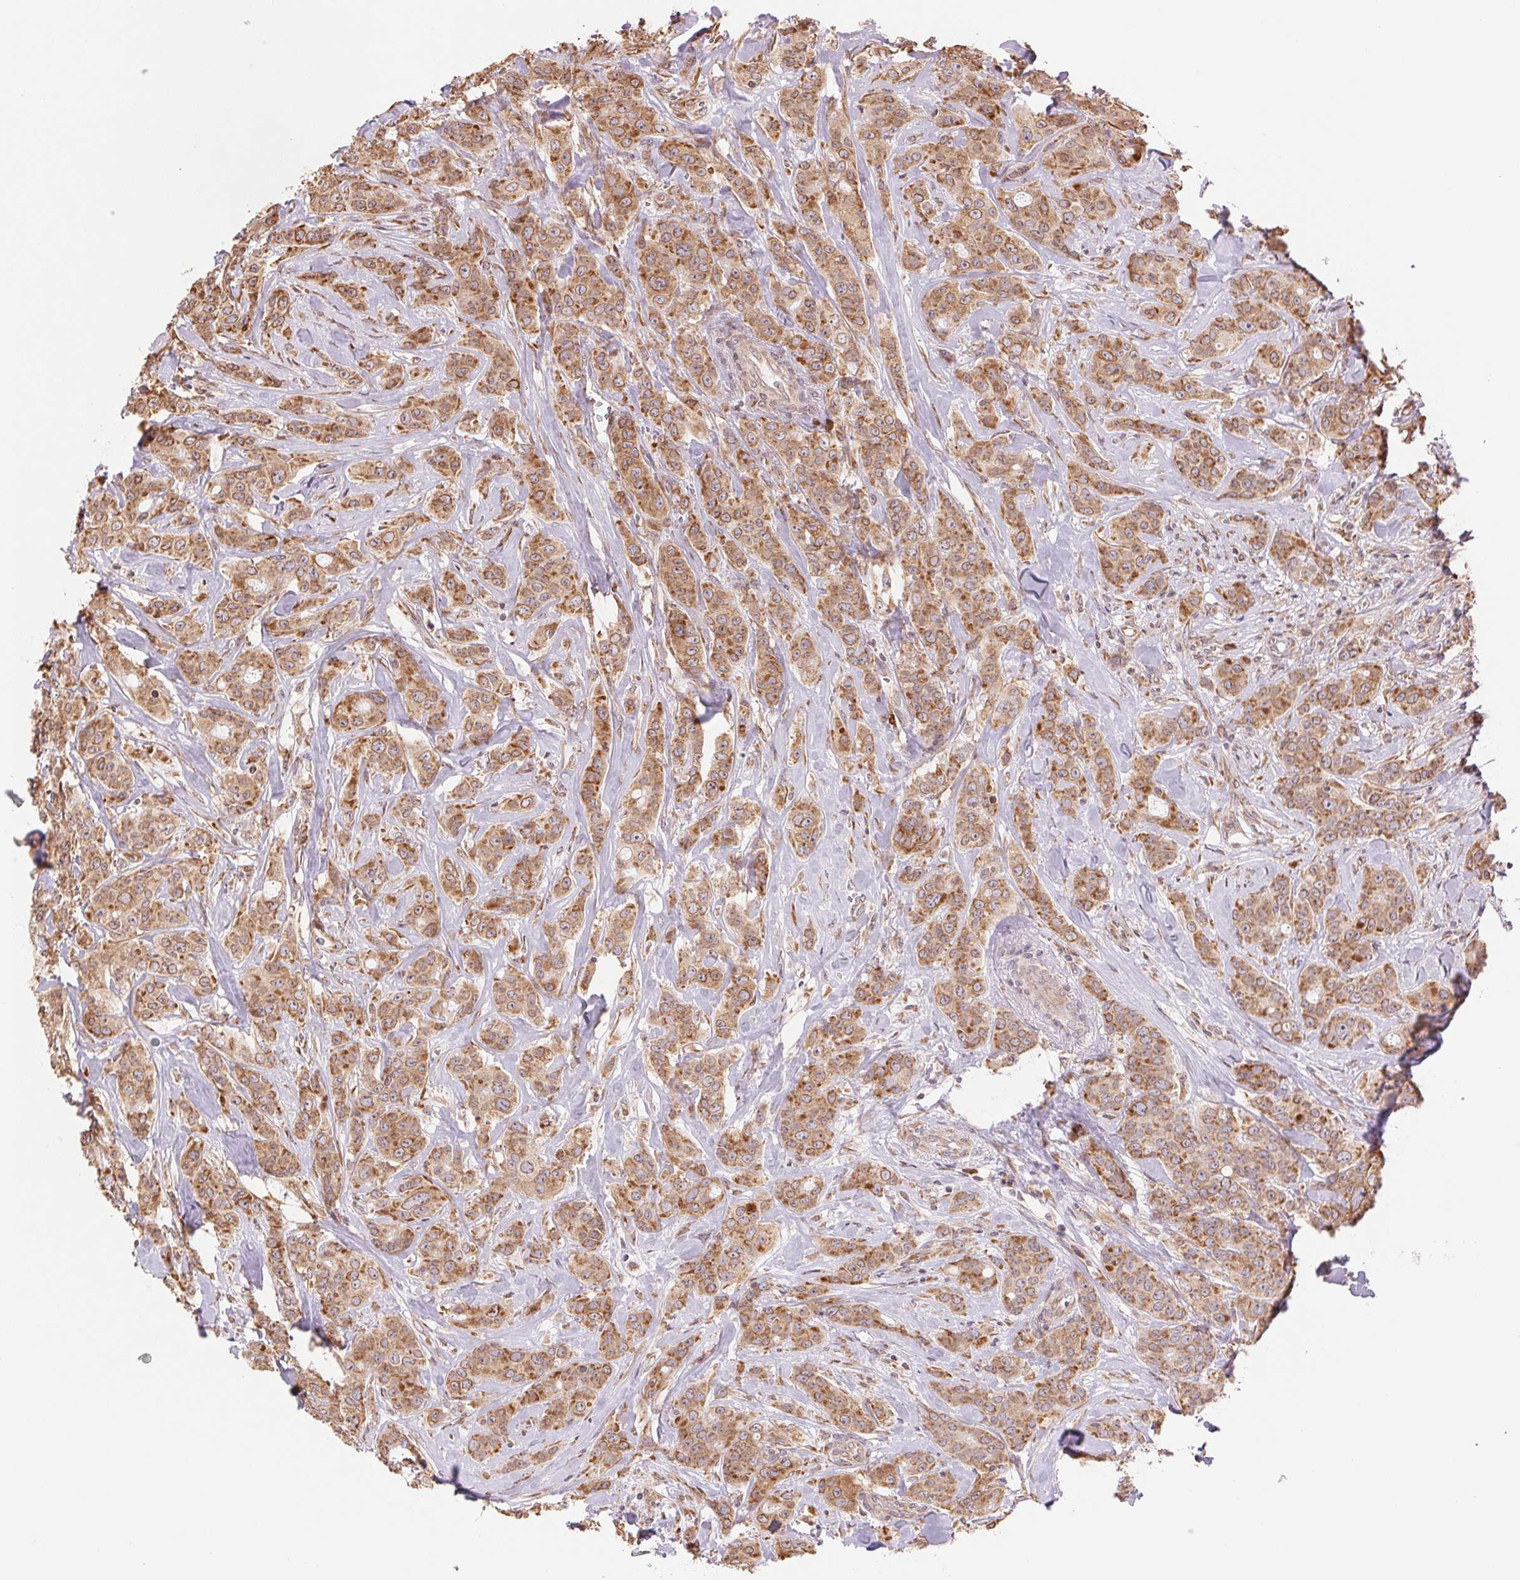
{"staining": {"intensity": "moderate", "quantity": ">75%", "location": "cytoplasmic/membranous"}, "tissue": "breast cancer", "cell_type": "Tumor cells", "image_type": "cancer", "snomed": [{"axis": "morphology", "description": "Duct carcinoma"}, {"axis": "topography", "description": "Breast"}], "caption": "Protein analysis of breast cancer tissue demonstrates moderate cytoplasmic/membranous positivity in about >75% of tumor cells.", "gene": "RPN1", "patient": {"sex": "female", "age": 43}}